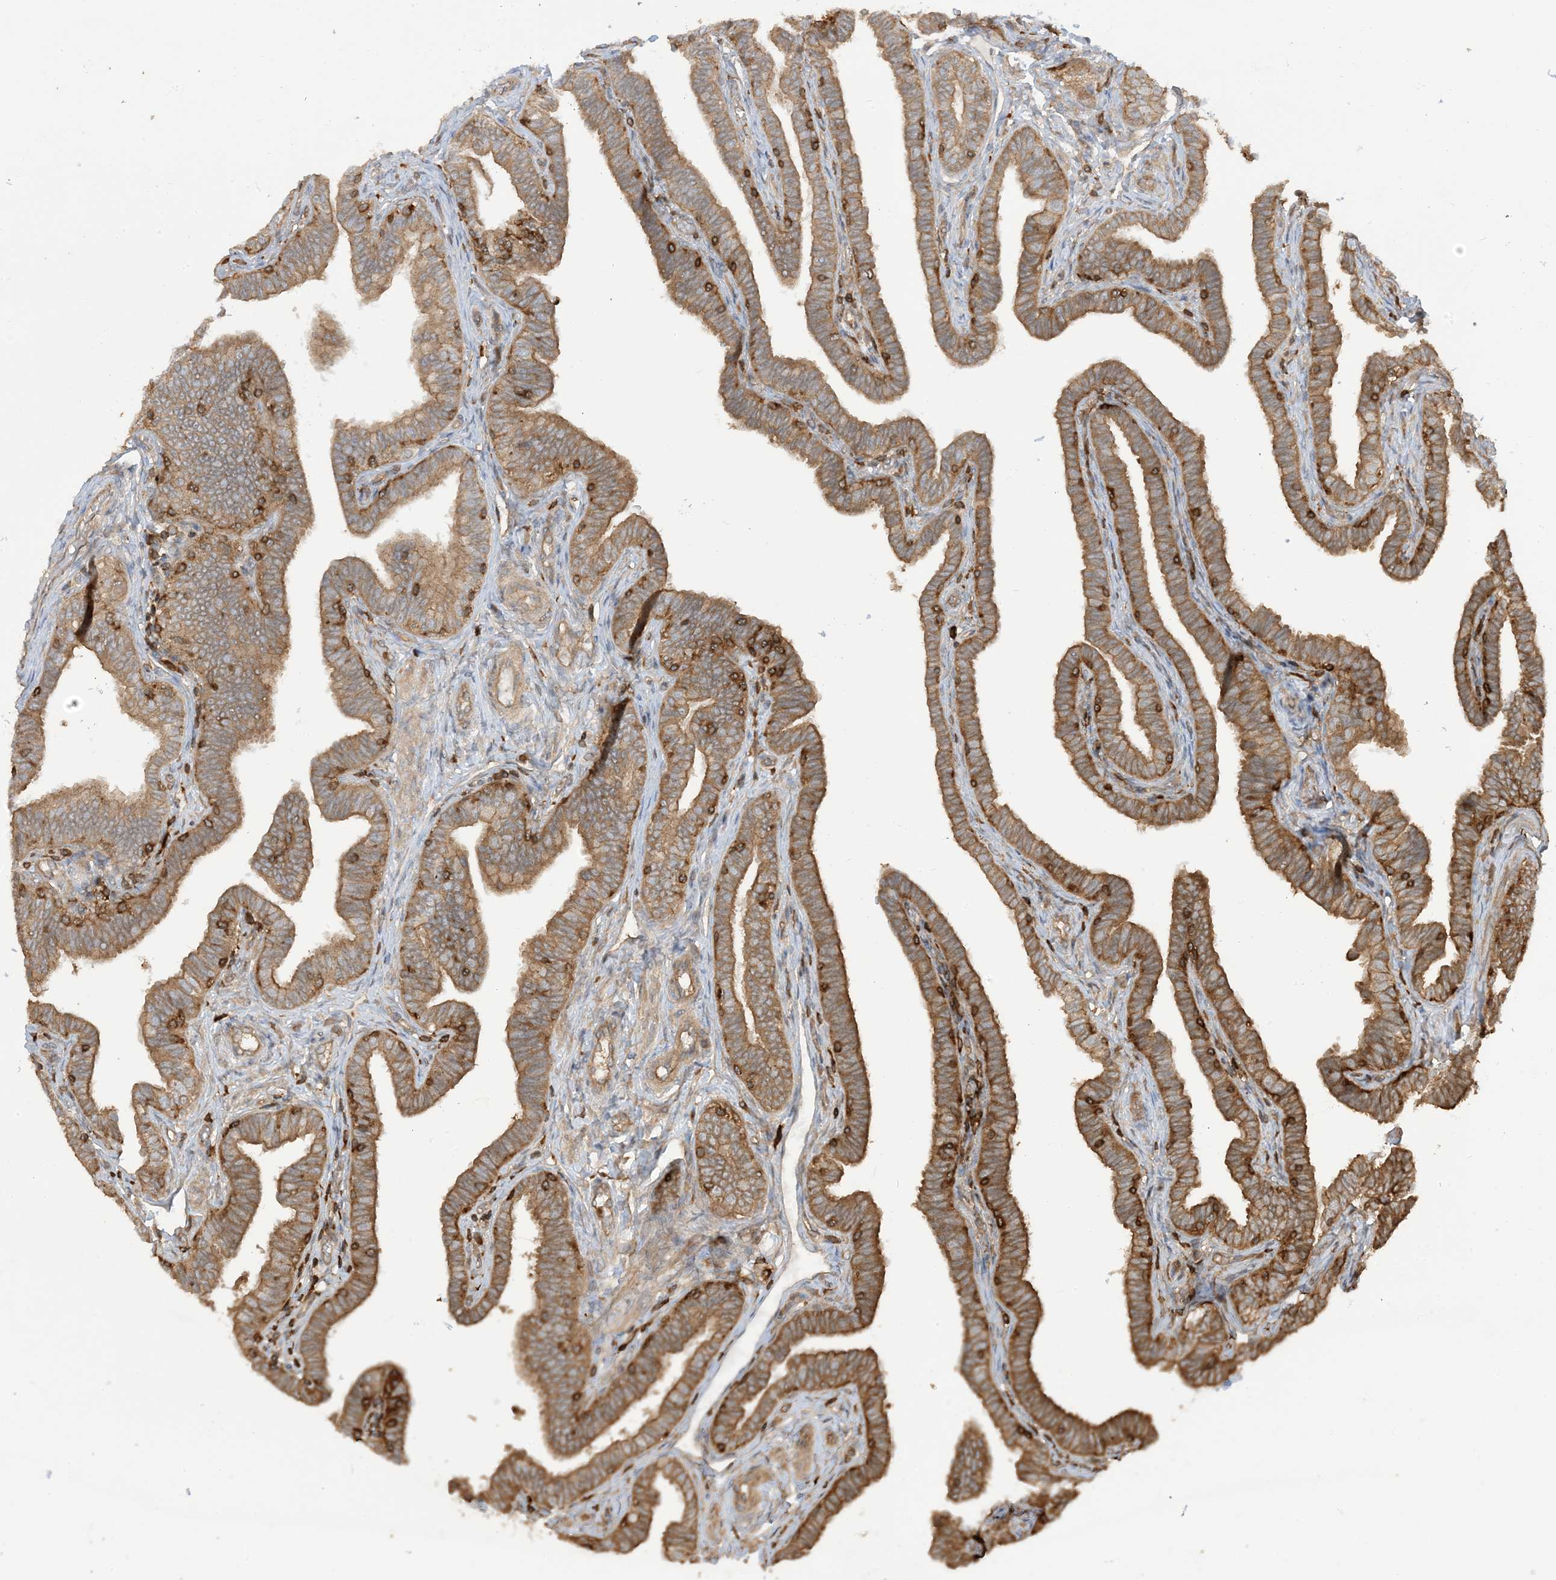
{"staining": {"intensity": "moderate", "quantity": ">75%", "location": "cytoplasmic/membranous"}, "tissue": "fallopian tube", "cell_type": "Glandular cells", "image_type": "normal", "snomed": [{"axis": "morphology", "description": "Normal tissue, NOS"}, {"axis": "topography", "description": "Fallopian tube"}], "caption": "Immunohistochemistry of unremarkable fallopian tube displays medium levels of moderate cytoplasmic/membranous expression in about >75% of glandular cells.", "gene": "CAPZB", "patient": {"sex": "female", "age": 39}}